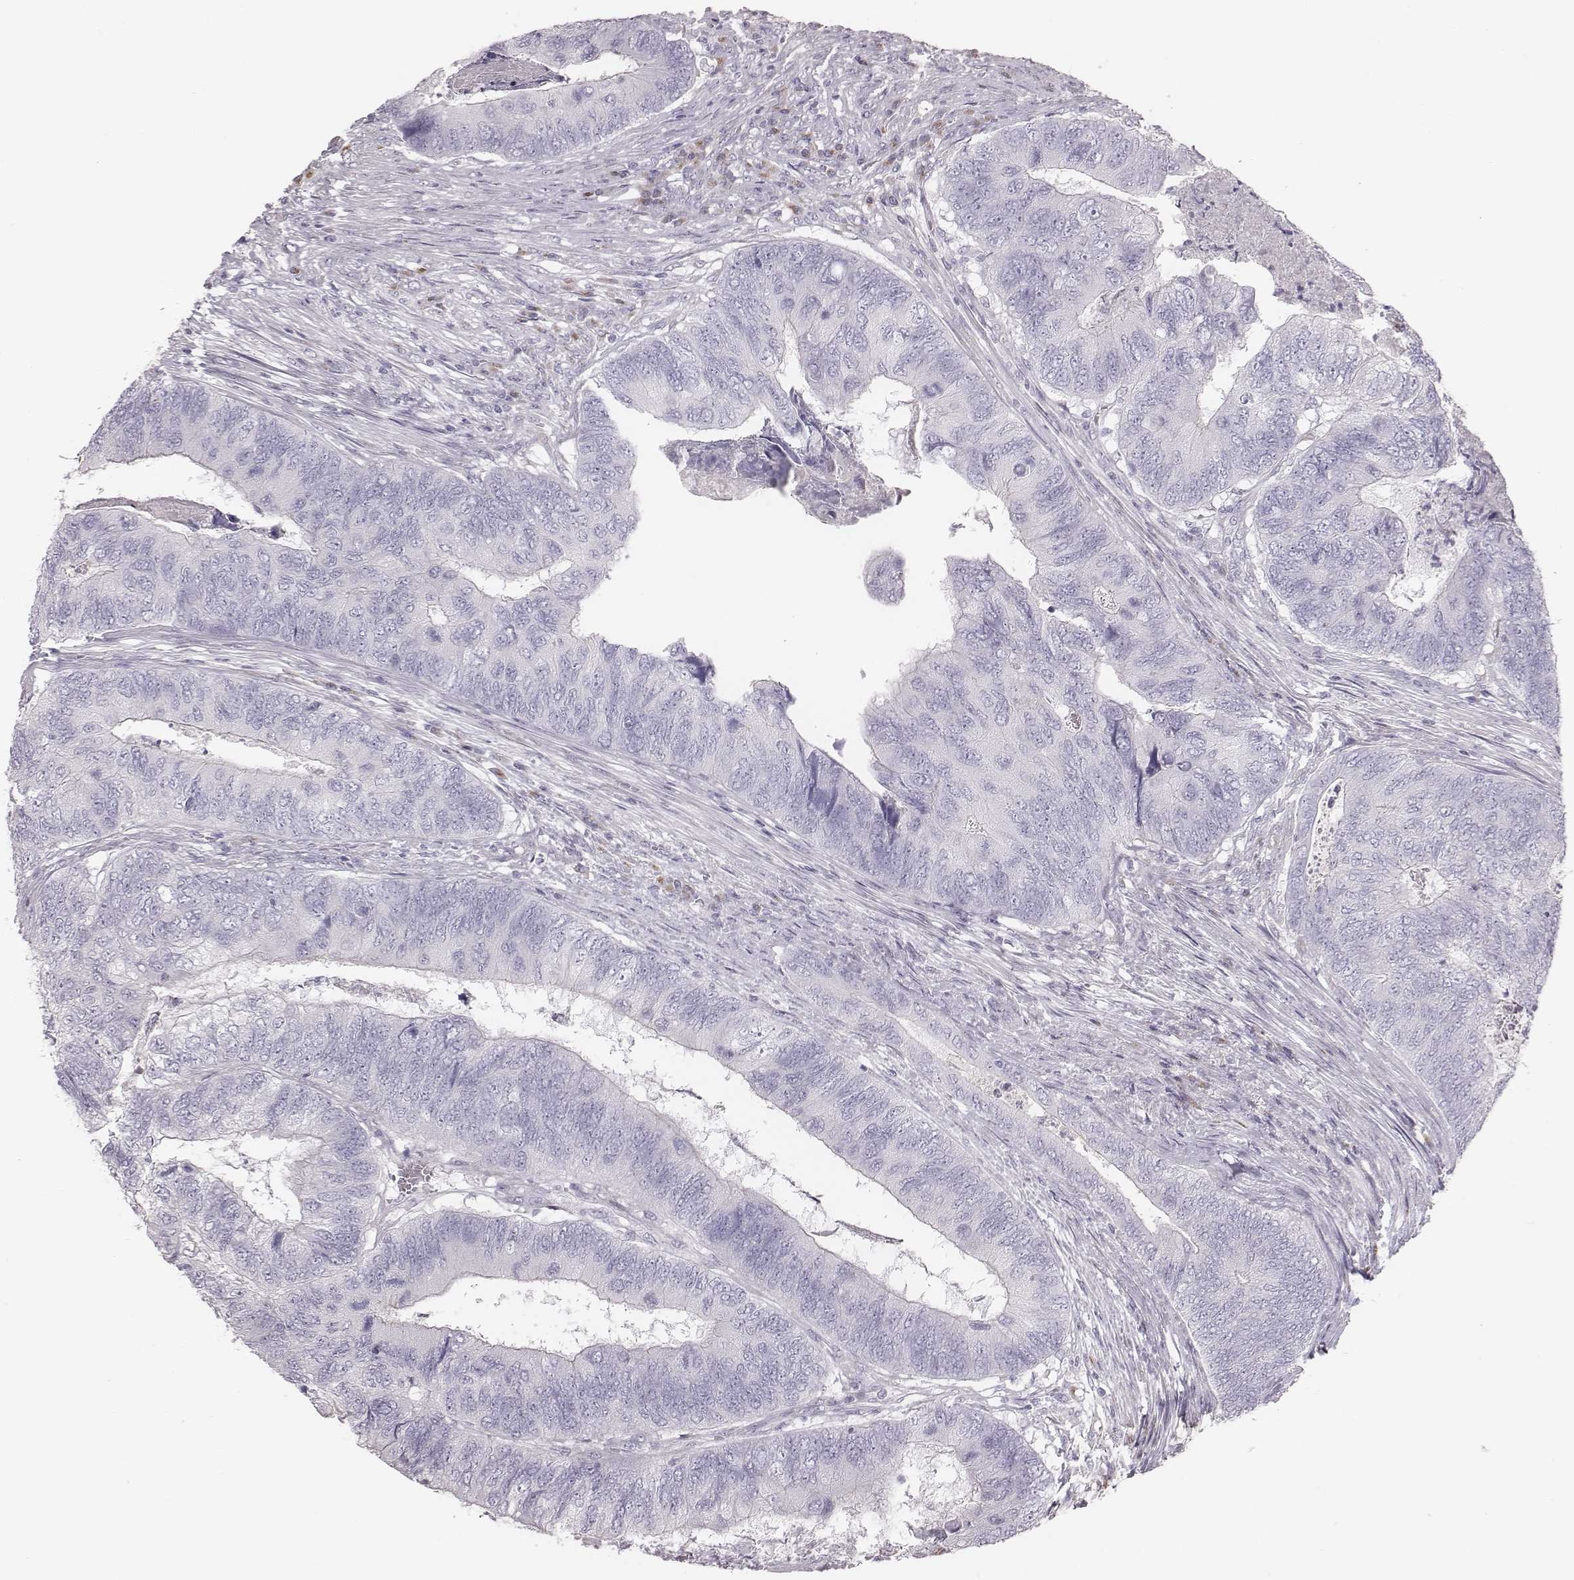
{"staining": {"intensity": "negative", "quantity": "none", "location": "none"}, "tissue": "colorectal cancer", "cell_type": "Tumor cells", "image_type": "cancer", "snomed": [{"axis": "morphology", "description": "Adenocarcinoma, NOS"}, {"axis": "topography", "description": "Colon"}], "caption": "A high-resolution image shows IHC staining of adenocarcinoma (colorectal), which demonstrates no significant staining in tumor cells.", "gene": "C6orf58", "patient": {"sex": "female", "age": 67}}